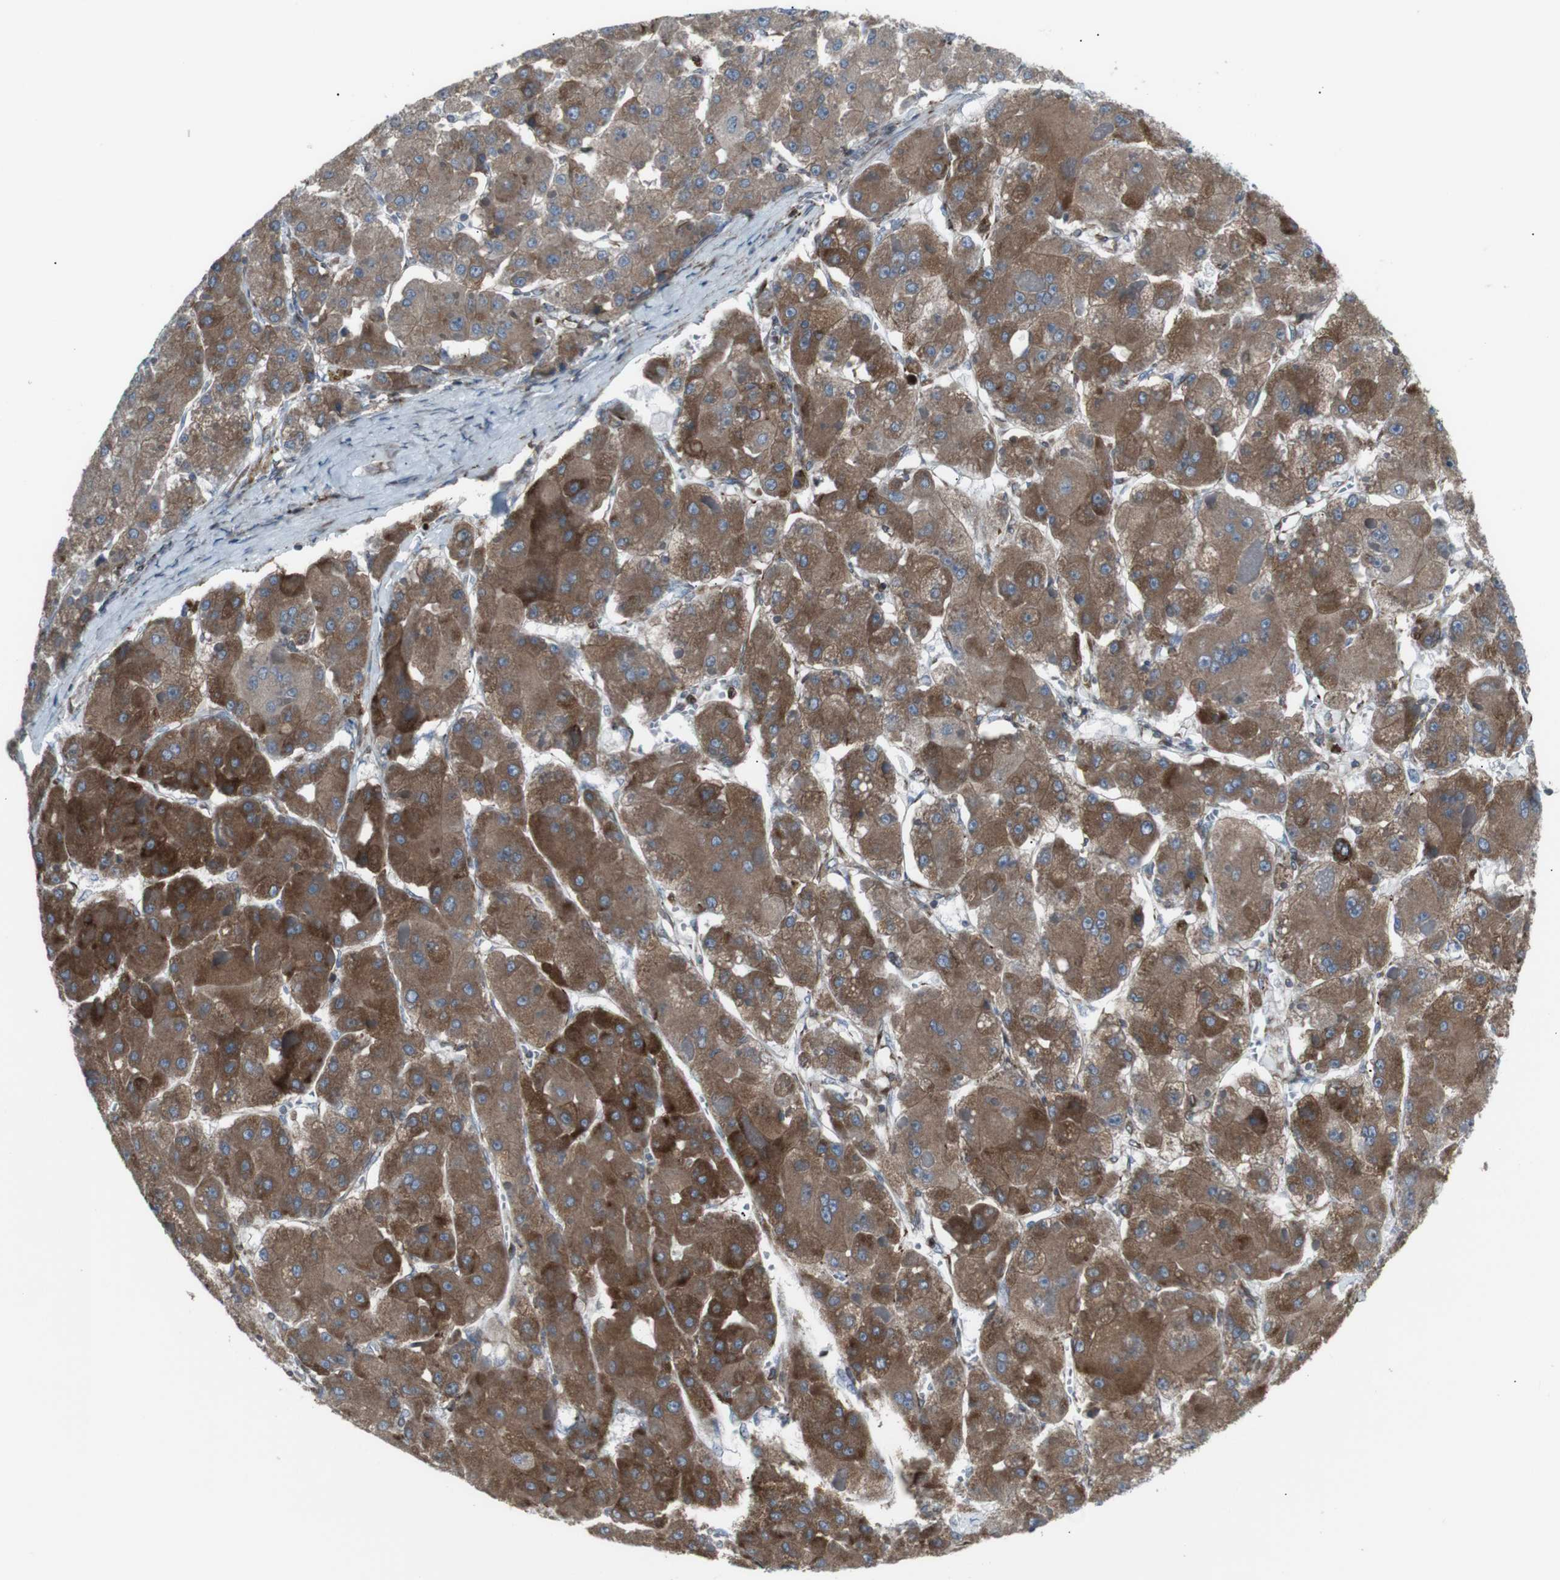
{"staining": {"intensity": "moderate", "quantity": ">75%", "location": "cytoplasmic/membranous"}, "tissue": "liver cancer", "cell_type": "Tumor cells", "image_type": "cancer", "snomed": [{"axis": "morphology", "description": "Carcinoma, Hepatocellular, NOS"}, {"axis": "topography", "description": "Liver"}], "caption": "Protein positivity by immunohistochemistry shows moderate cytoplasmic/membranous staining in approximately >75% of tumor cells in liver cancer (hepatocellular carcinoma).", "gene": "LNPK", "patient": {"sex": "female", "age": 73}}